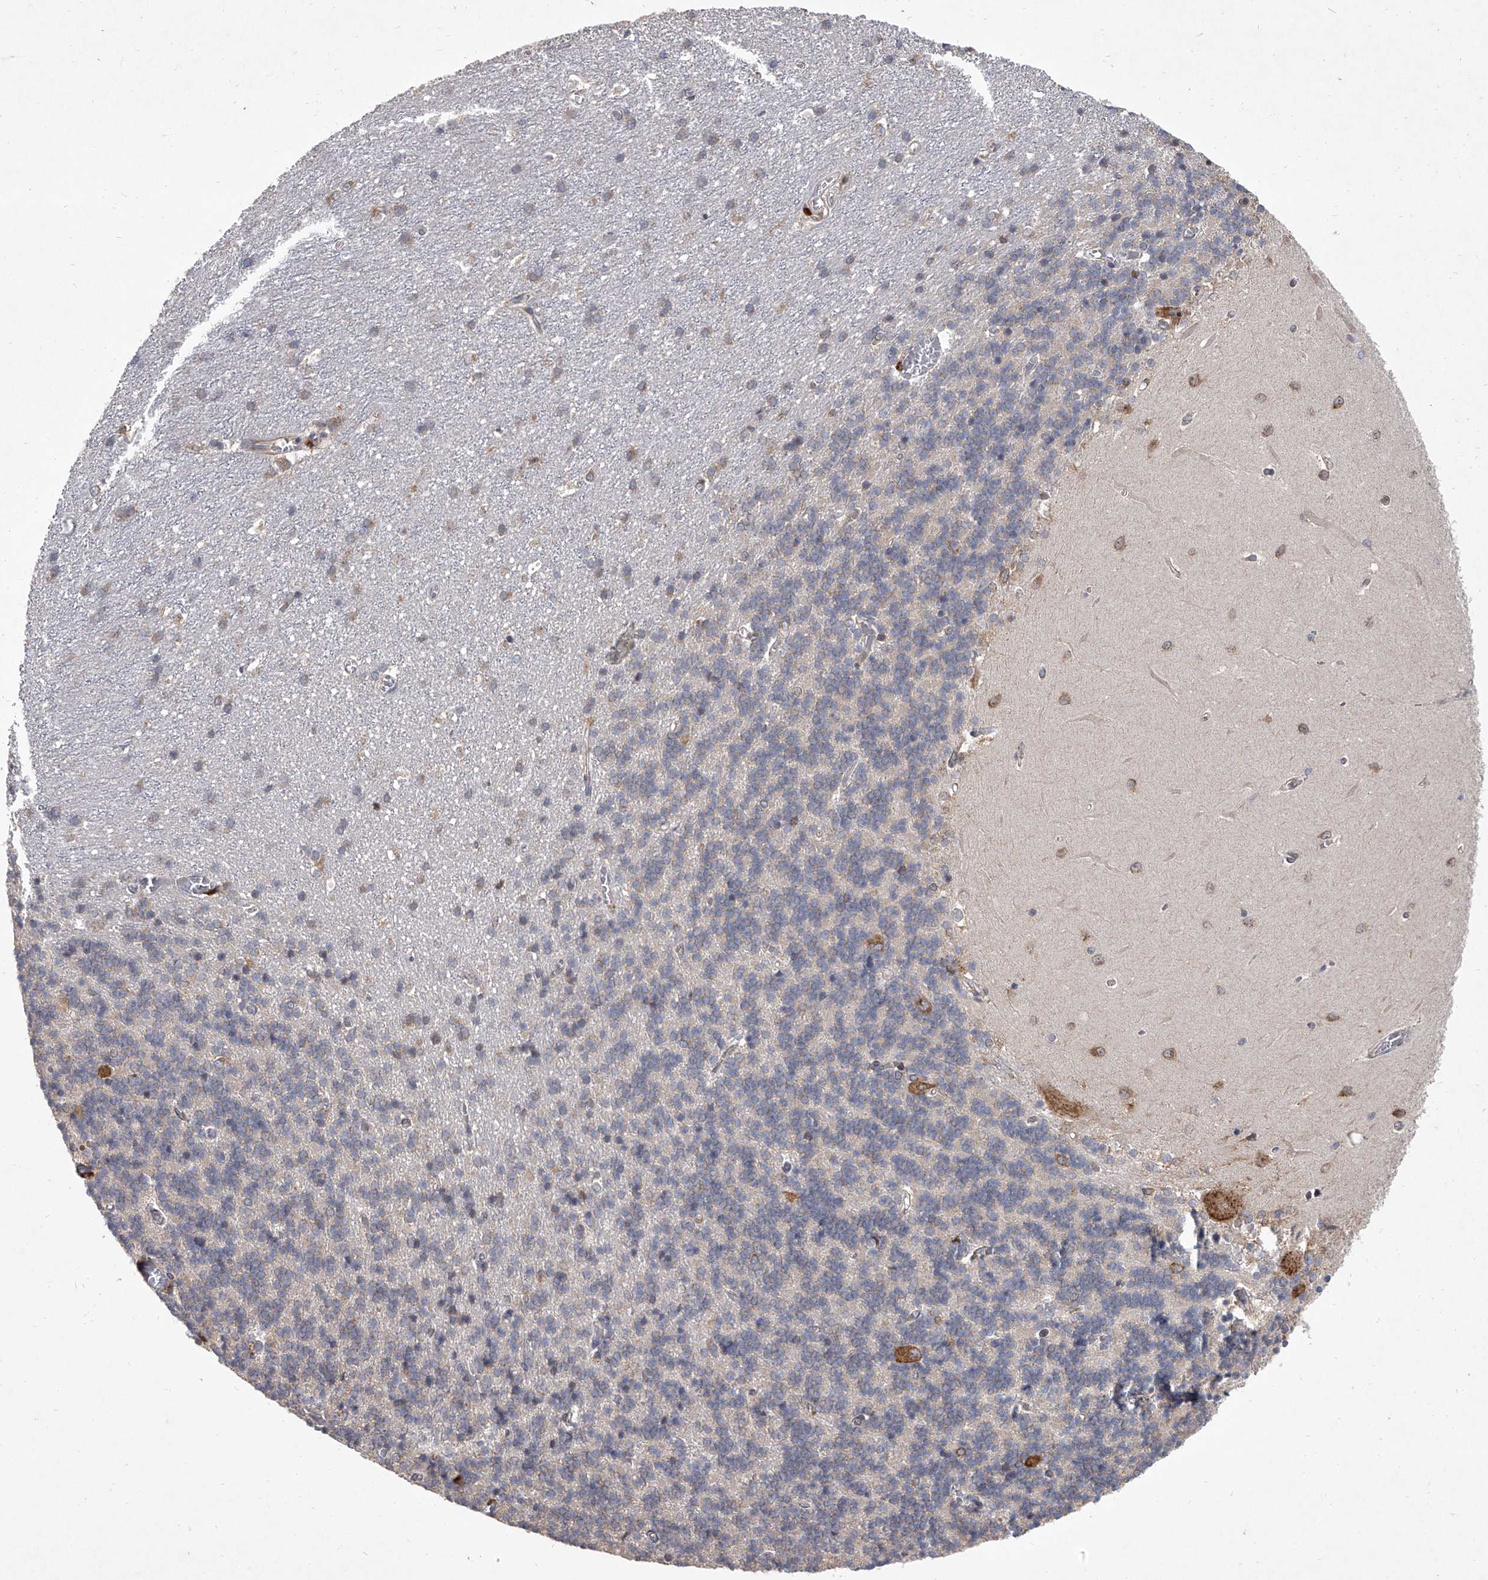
{"staining": {"intensity": "negative", "quantity": "none", "location": "none"}, "tissue": "cerebellum", "cell_type": "Cells in granular layer", "image_type": "normal", "snomed": [{"axis": "morphology", "description": "Normal tissue, NOS"}, {"axis": "topography", "description": "Cerebellum"}], "caption": "Immunohistochemistry of benign cerebellum demonstrates no staining in cells in granular layer.", "gene": "EIF2S2", "patient": {"sex": "male", "age": 37}}